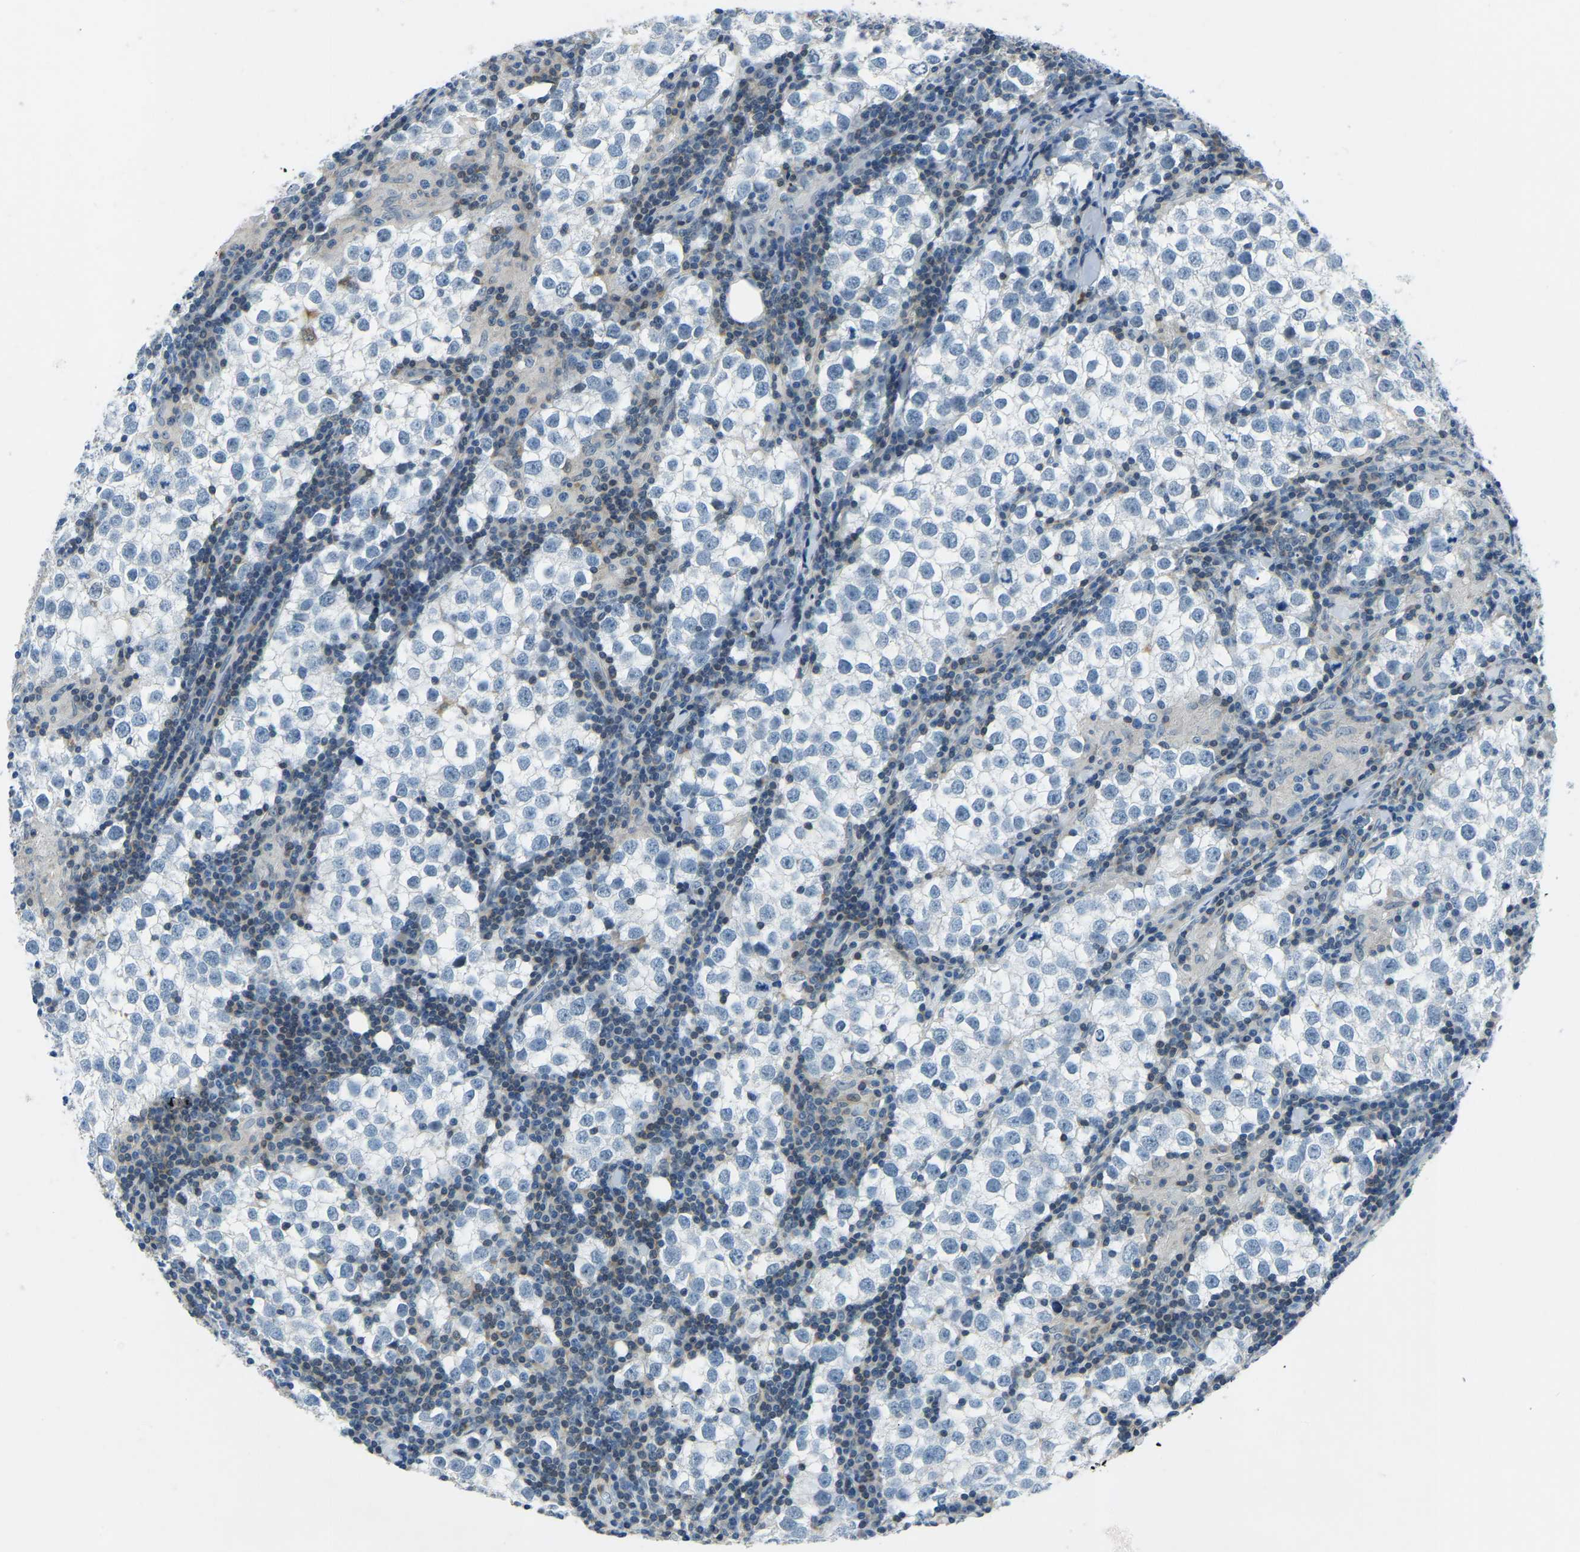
{"staining": {"intensity": "negative", "quantity": "none", "location": "none"}, "tissue": "testis cancer", "cell_type": "Tumor cells", "image_type": "cancer", "snomed": [{"axis": "morphology", "description": "Seminoma, NOS"}, {"axis": "morphology", "description": "Carcinoma, Embryonal, NOS"}, {"axis": "topography", "description": "Testis"}], "caption": "Protein analysis of testis cancer displays no significant expression in tumor cells.", "gene": "XIRP1", "patient": {"sex": "male", "age": 36}}